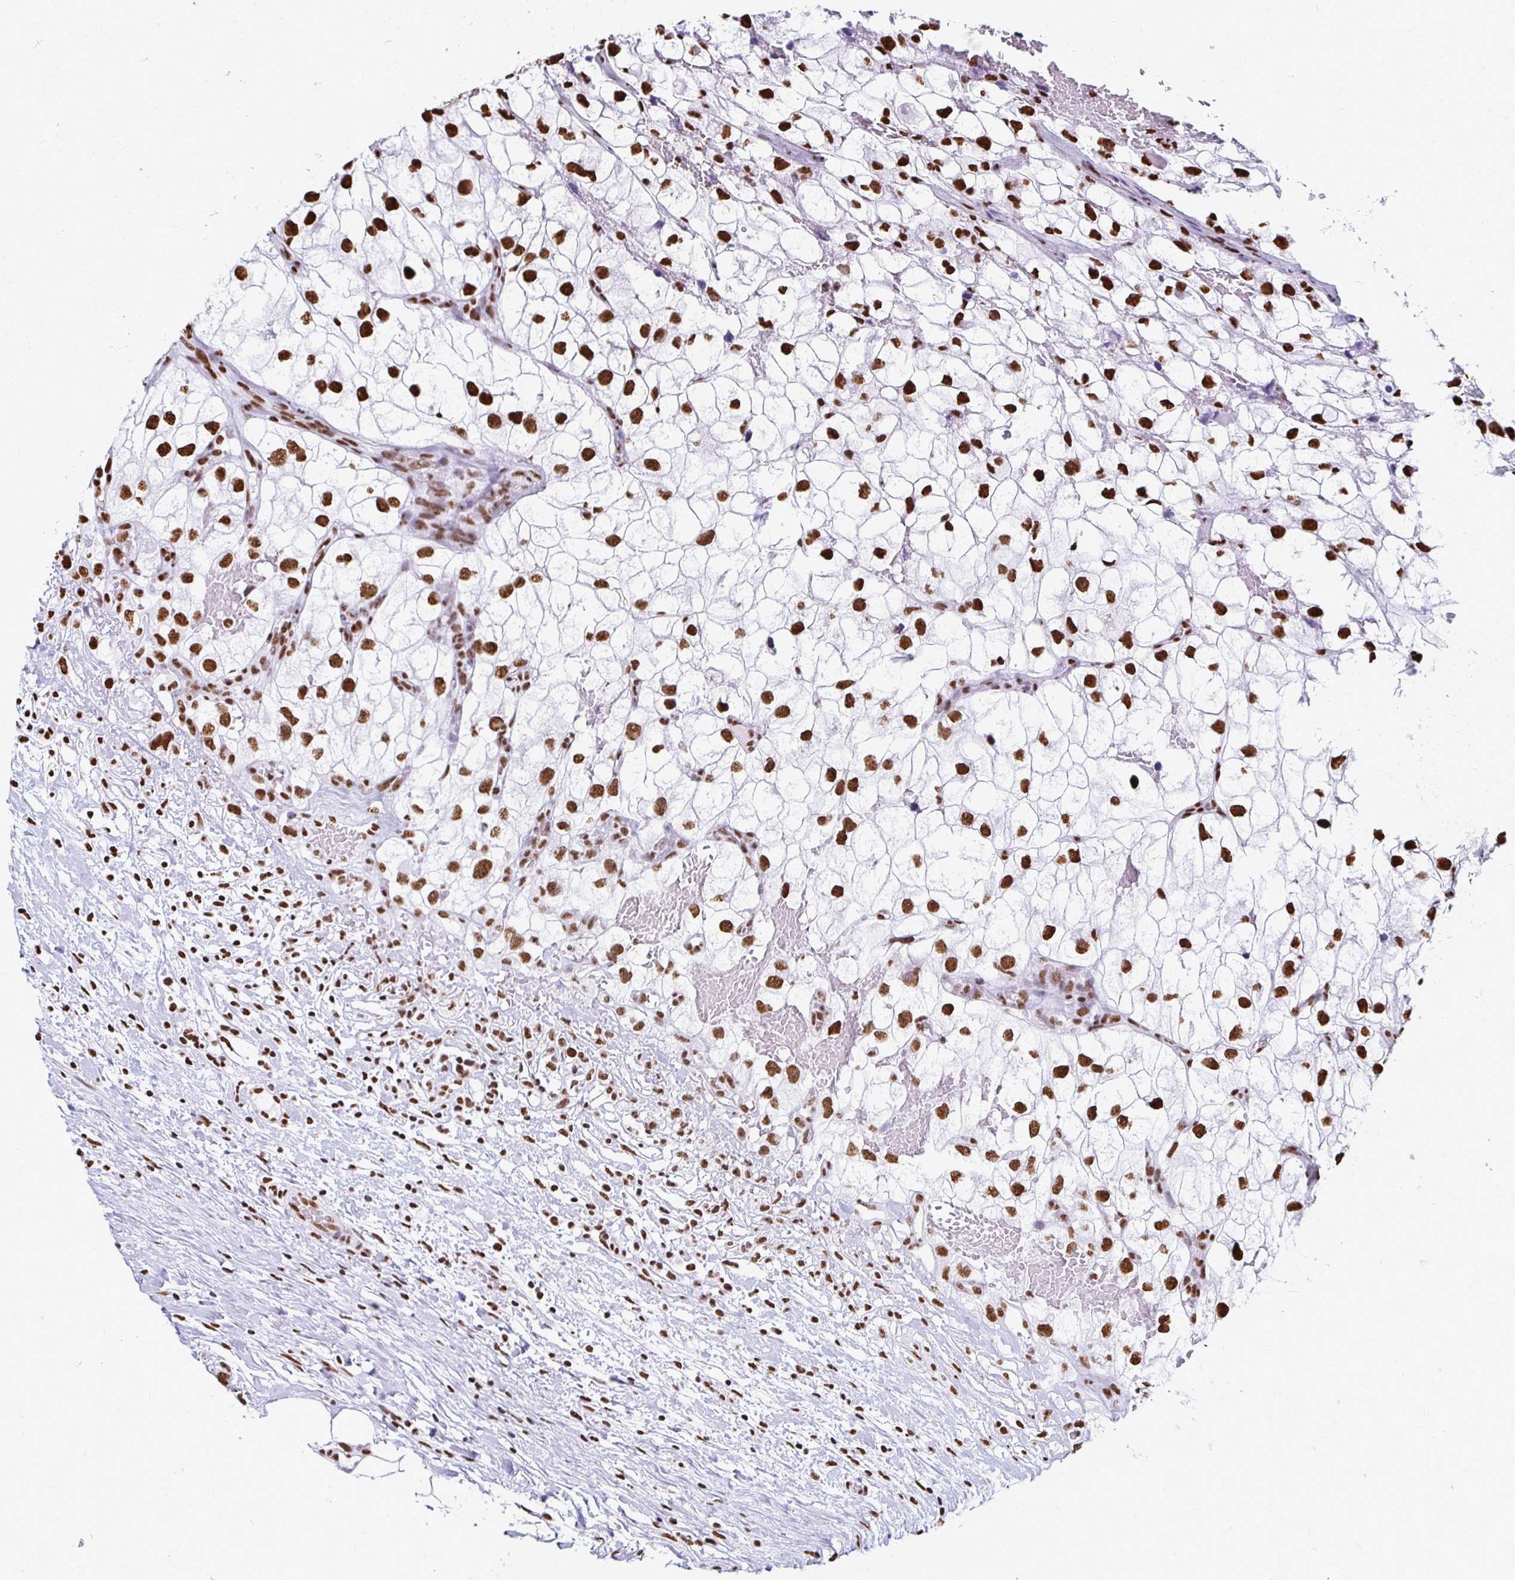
{"staining": {"intensity": "strong", "quantity": ">75%", "location": "nuclear"}, "tissue": "renal cancer", "cell_type": "Tumor cells", "image_type": "cancer", "snomed": [{"axis": "morphology", "description": "Adenocarcinoma, NOS"}, {"axis": "topography", "description": "Kidney"}], "caption": "Protein expression analysis of human renal cancer (adenocarcinoma) reveals strong nuclear expression in about >75% of tumor cells.", "gene": "NONO", "patient": {"sex": "male", "age": 59}}